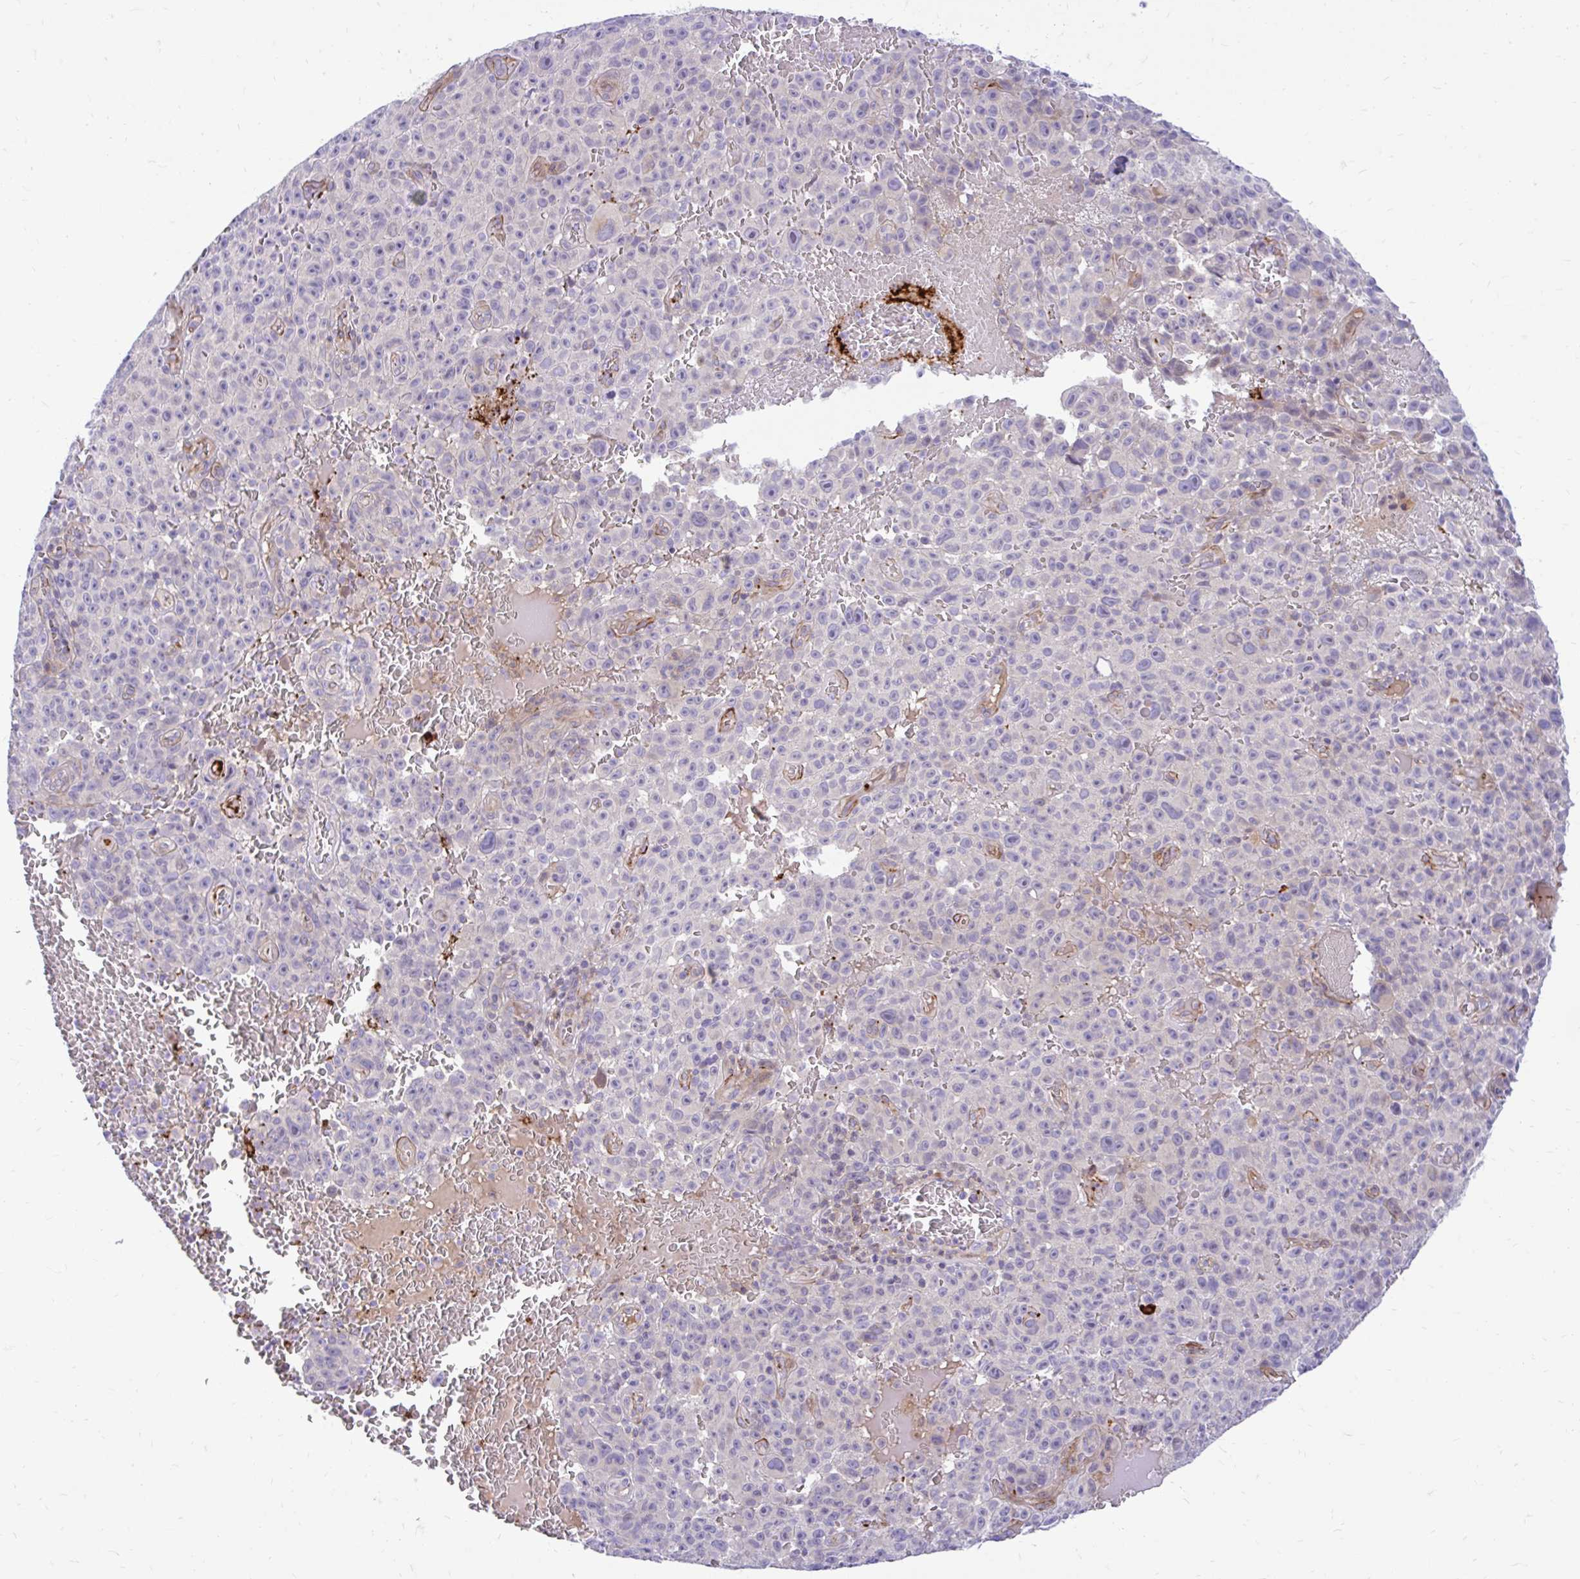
{"staining": {"intensity": "negative", "quantity": "none", "location": "none"}, "tissue": "melanoma", "cell_type": "Tumor cells", "image_type": "cancer", "snomed": [{"axis": "morphology", "description": "Malignant melanoma, NOS"}, {"axis": "topography", "description": "Skin"}], "caption": "Immunohistochemical staining of human melanoma displays no significant positivity in tumor cells.", "gene": "ESPNL", "patient": {"sex": "female", "age": 82}}